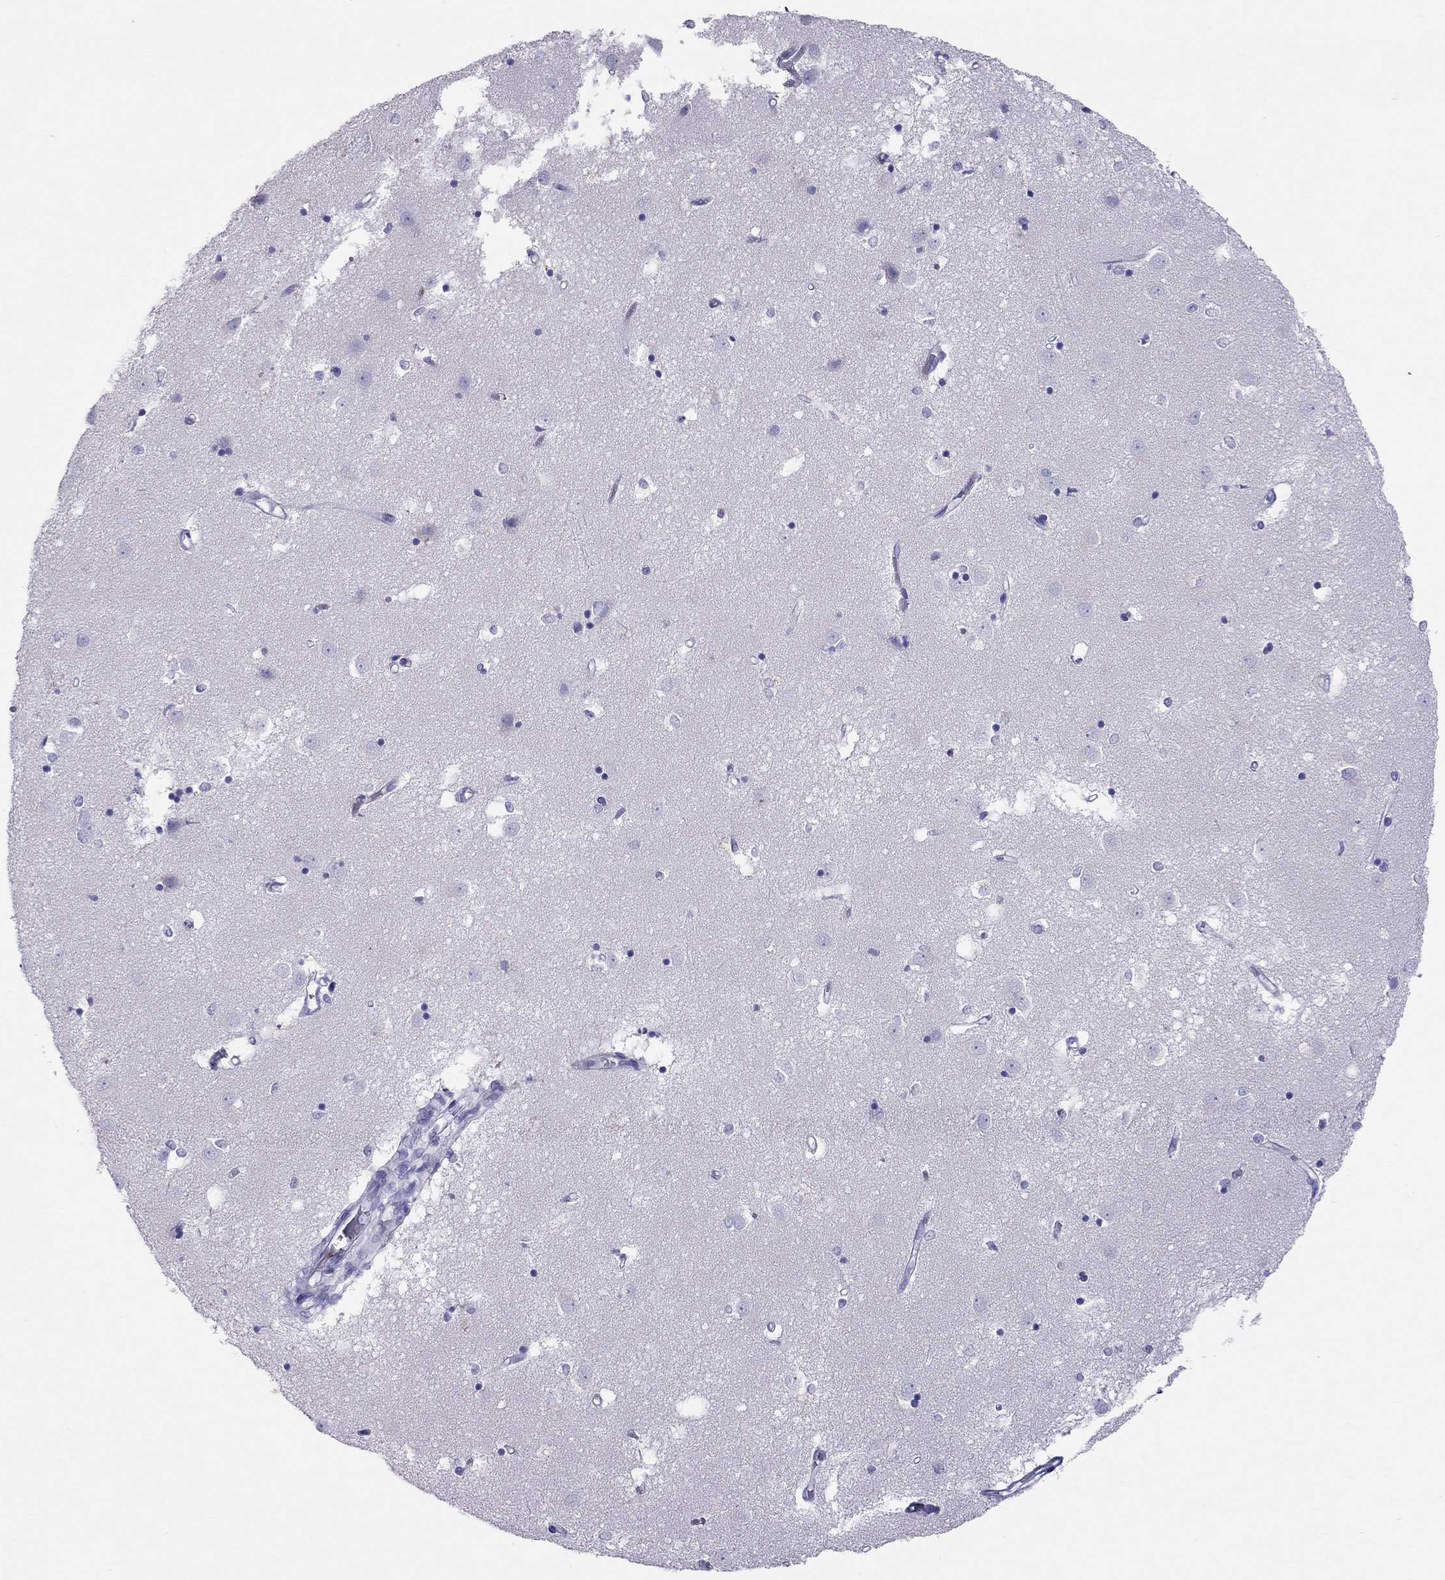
{"staining": {"intensity": "negative", "quantity": "none", "location": "none"}, "tissue": "caudate", "cell_type": "Glial cells", "image_type": "normal", "snomed": [{"axis": "morphology", "description": "Normal tissue, NOS"}, {"axis": "topography", "description": "Lateral ventricle wall"}], "caption": "This is an IHC photomicrograph of benign caudate. There is no expression in glial cells.", "gene": "DNAAF6", "patient": {"sex": "male", "age": 54}}